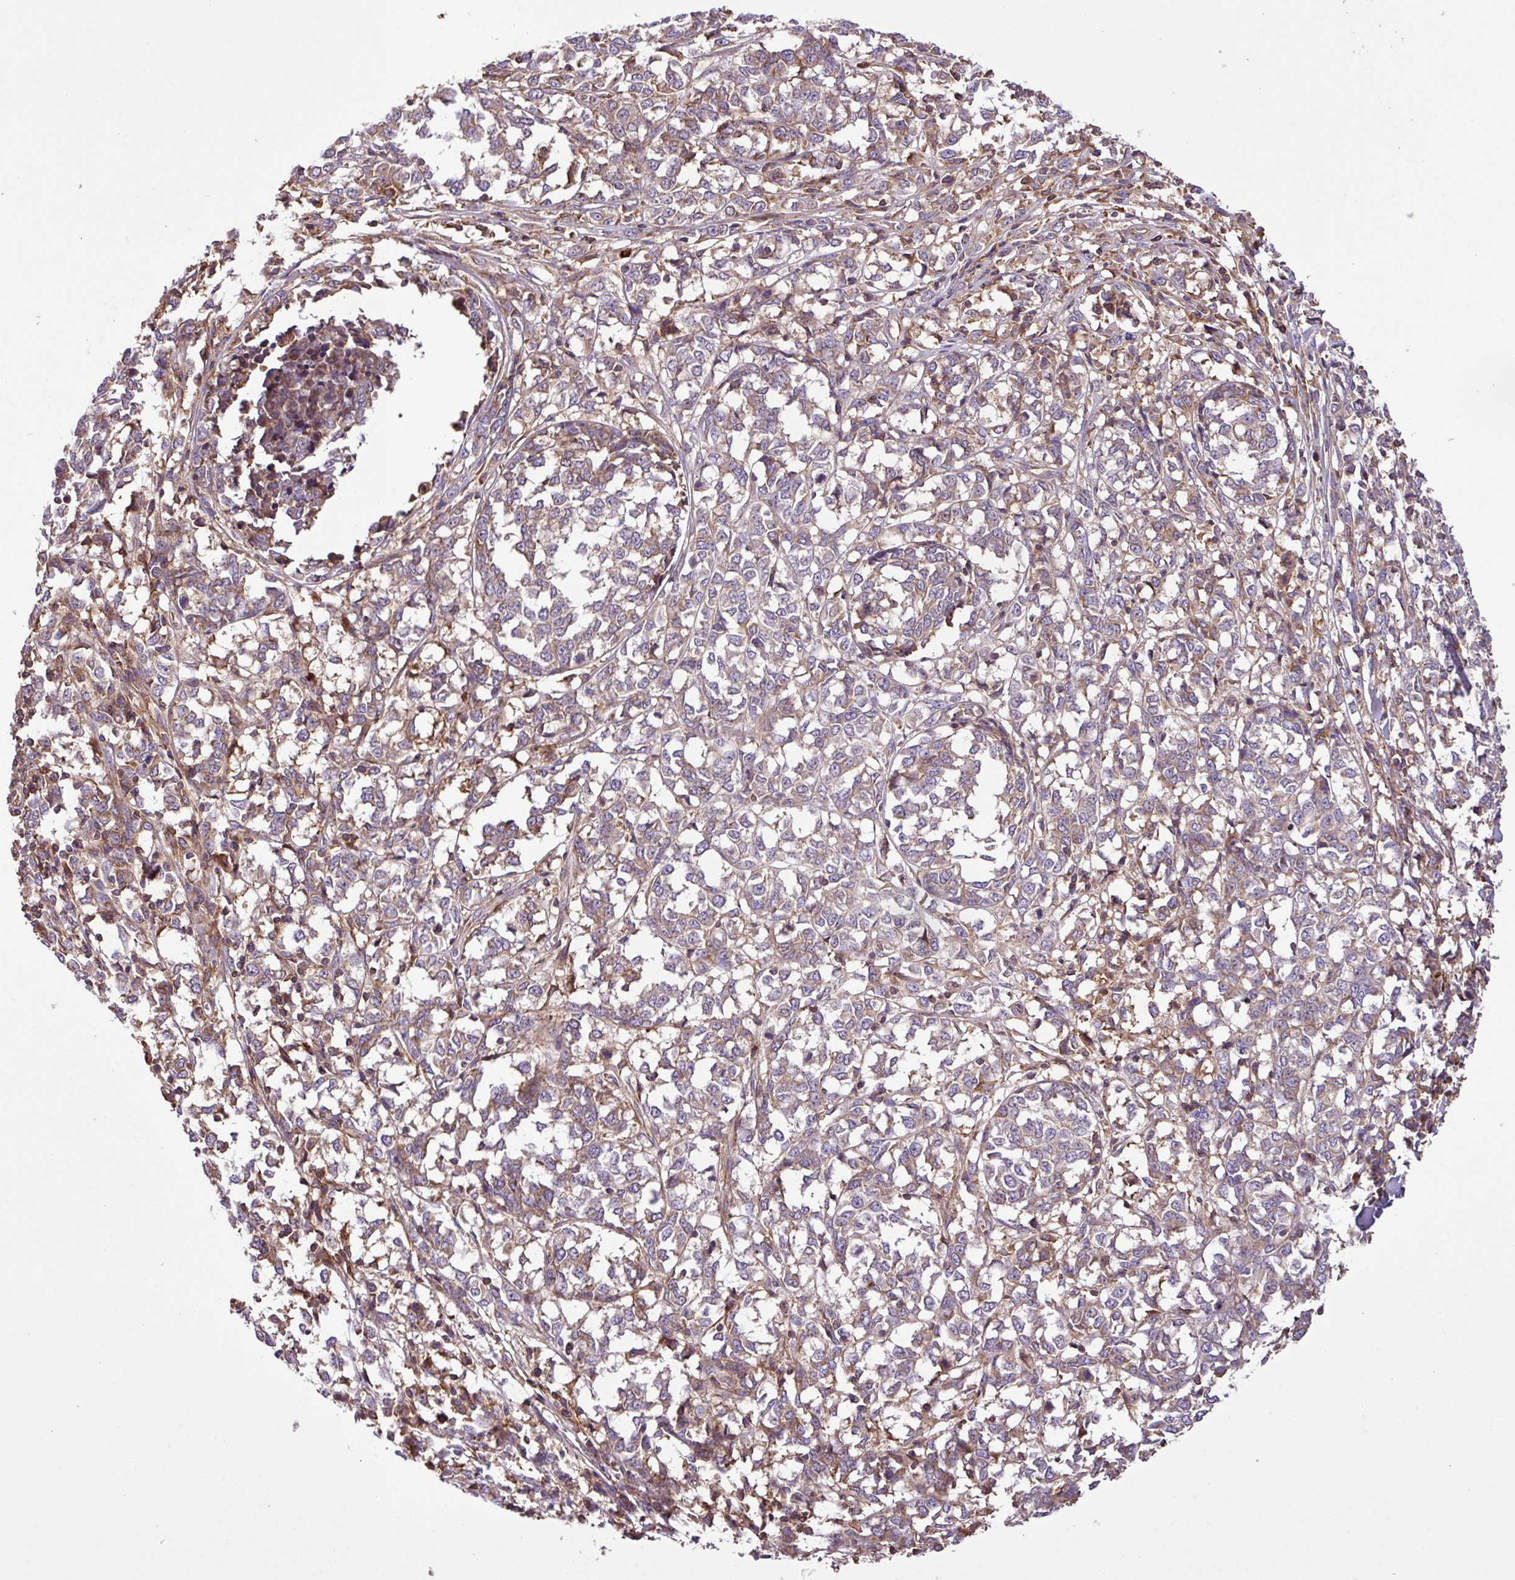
{"staining": {"intensity": "weak", "quantity": "25%-75%", "location": "cytoplasmic/membranous"}, "tissue": "melanoma", "cell_type": "Tumor cells", "image_type": "cancer", "snomed": [{"axis": "morphology", "description": "Malignant melanoma, NOS"}, {"axis": "topography", "description": "Skin"}], "caption": "Immunohistochemistry (IHC) image of human malignant melanoma stained for a protein (brown), which demonstrates low levels of weak cytoplasmic/membranous positivity in about 25%-75% of tumor cells.", "gene": "ZNF266", "patient": {"sex": "female", "age": 72}}